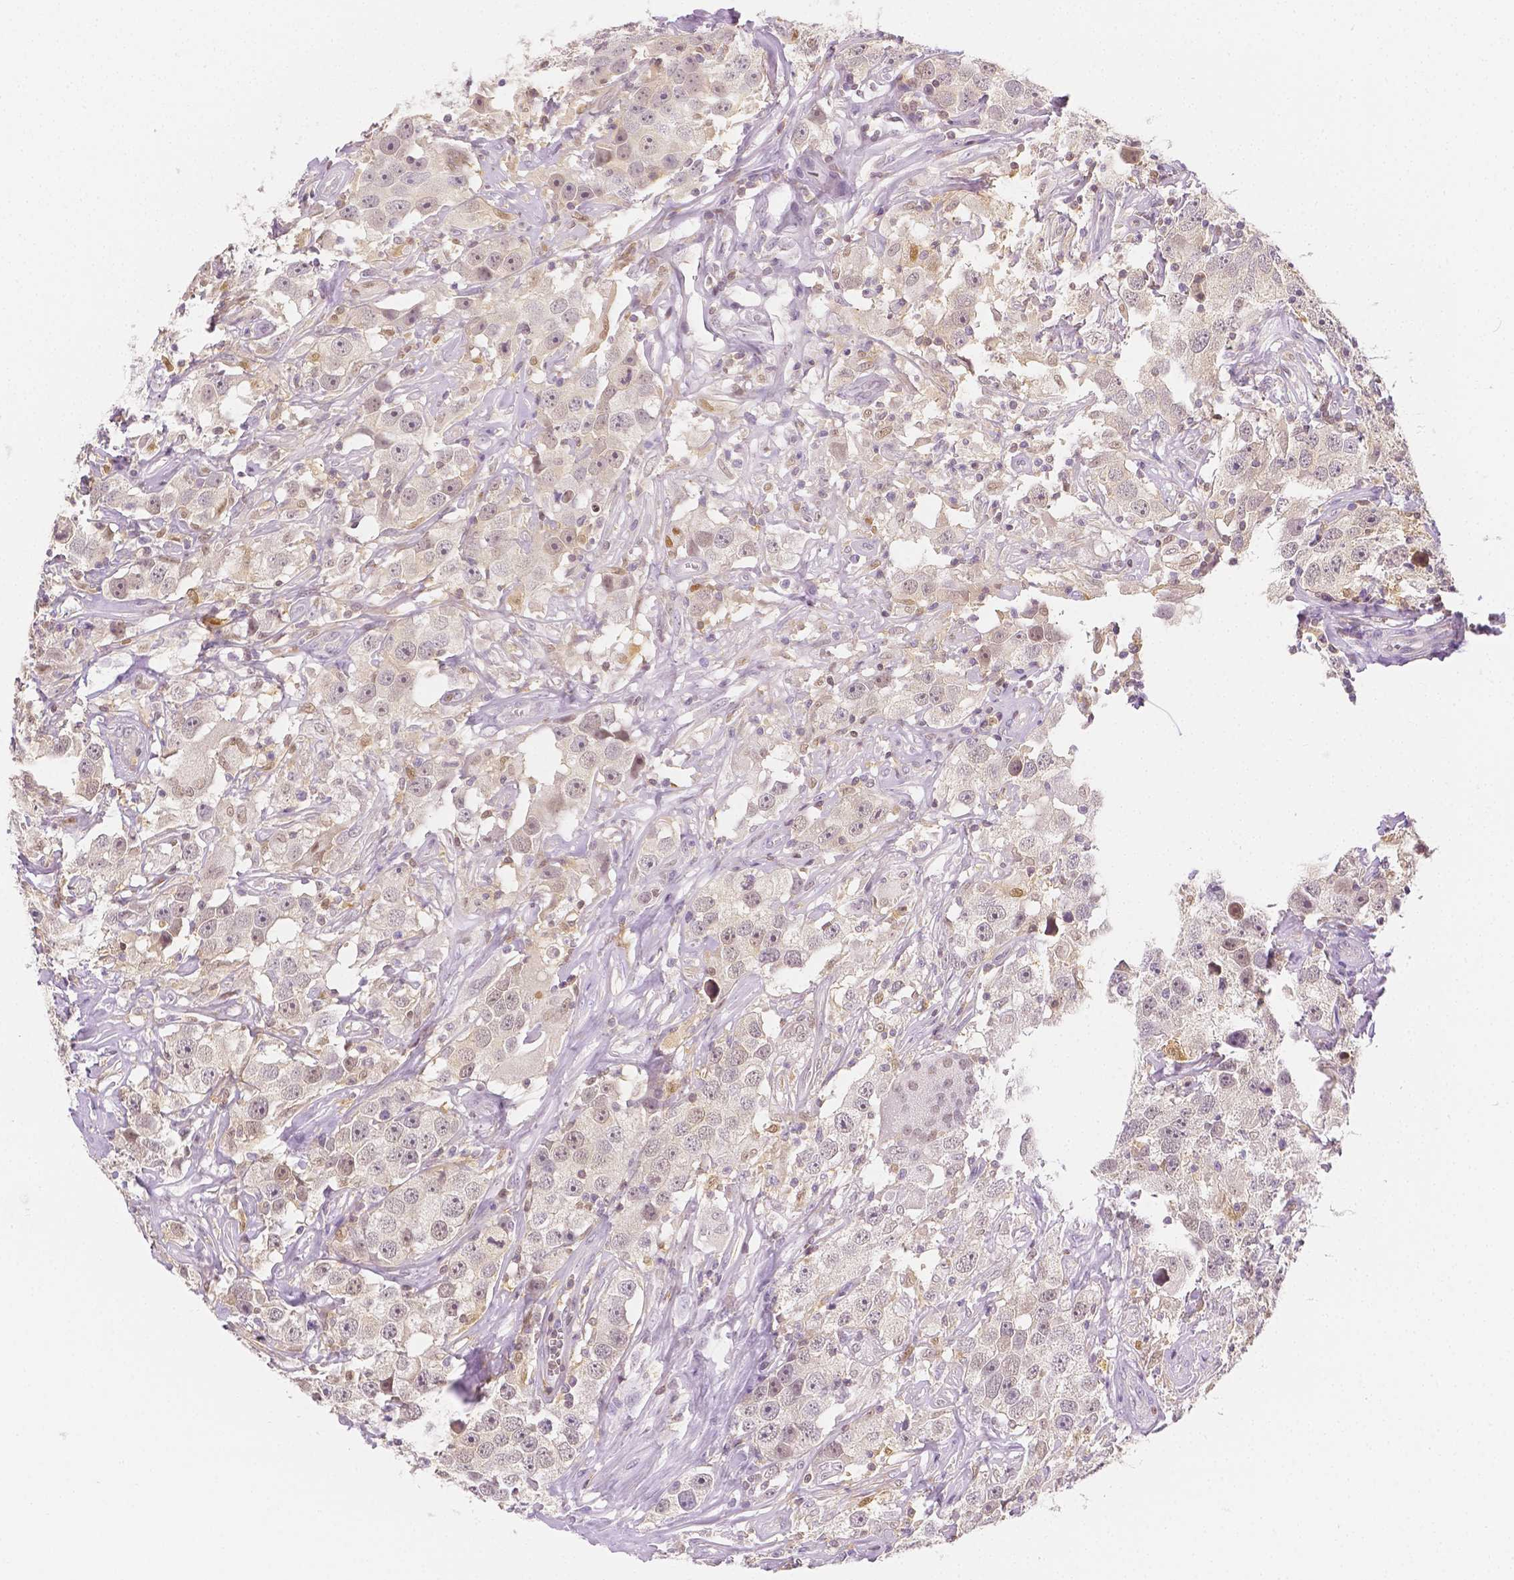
{"staining": {"intensity": "negative", "quantity": "none", "location": "none"}, "tissue": "testis cancer", "cell_type": "Tumor cells", "image_type": "cancer", "snomed": [{"axis": "morphology", "description": "Seminoma, NOS"}, {"axis": "topography", "description": "Testis"}], "caption": "Immunohistochemistry (IHC) image of seminoma (testis) stained for a protein (brown), which displays no positivity in tumor cells.", "gene": "SGTB", "patient": {"sex": "male", "age": 49}}